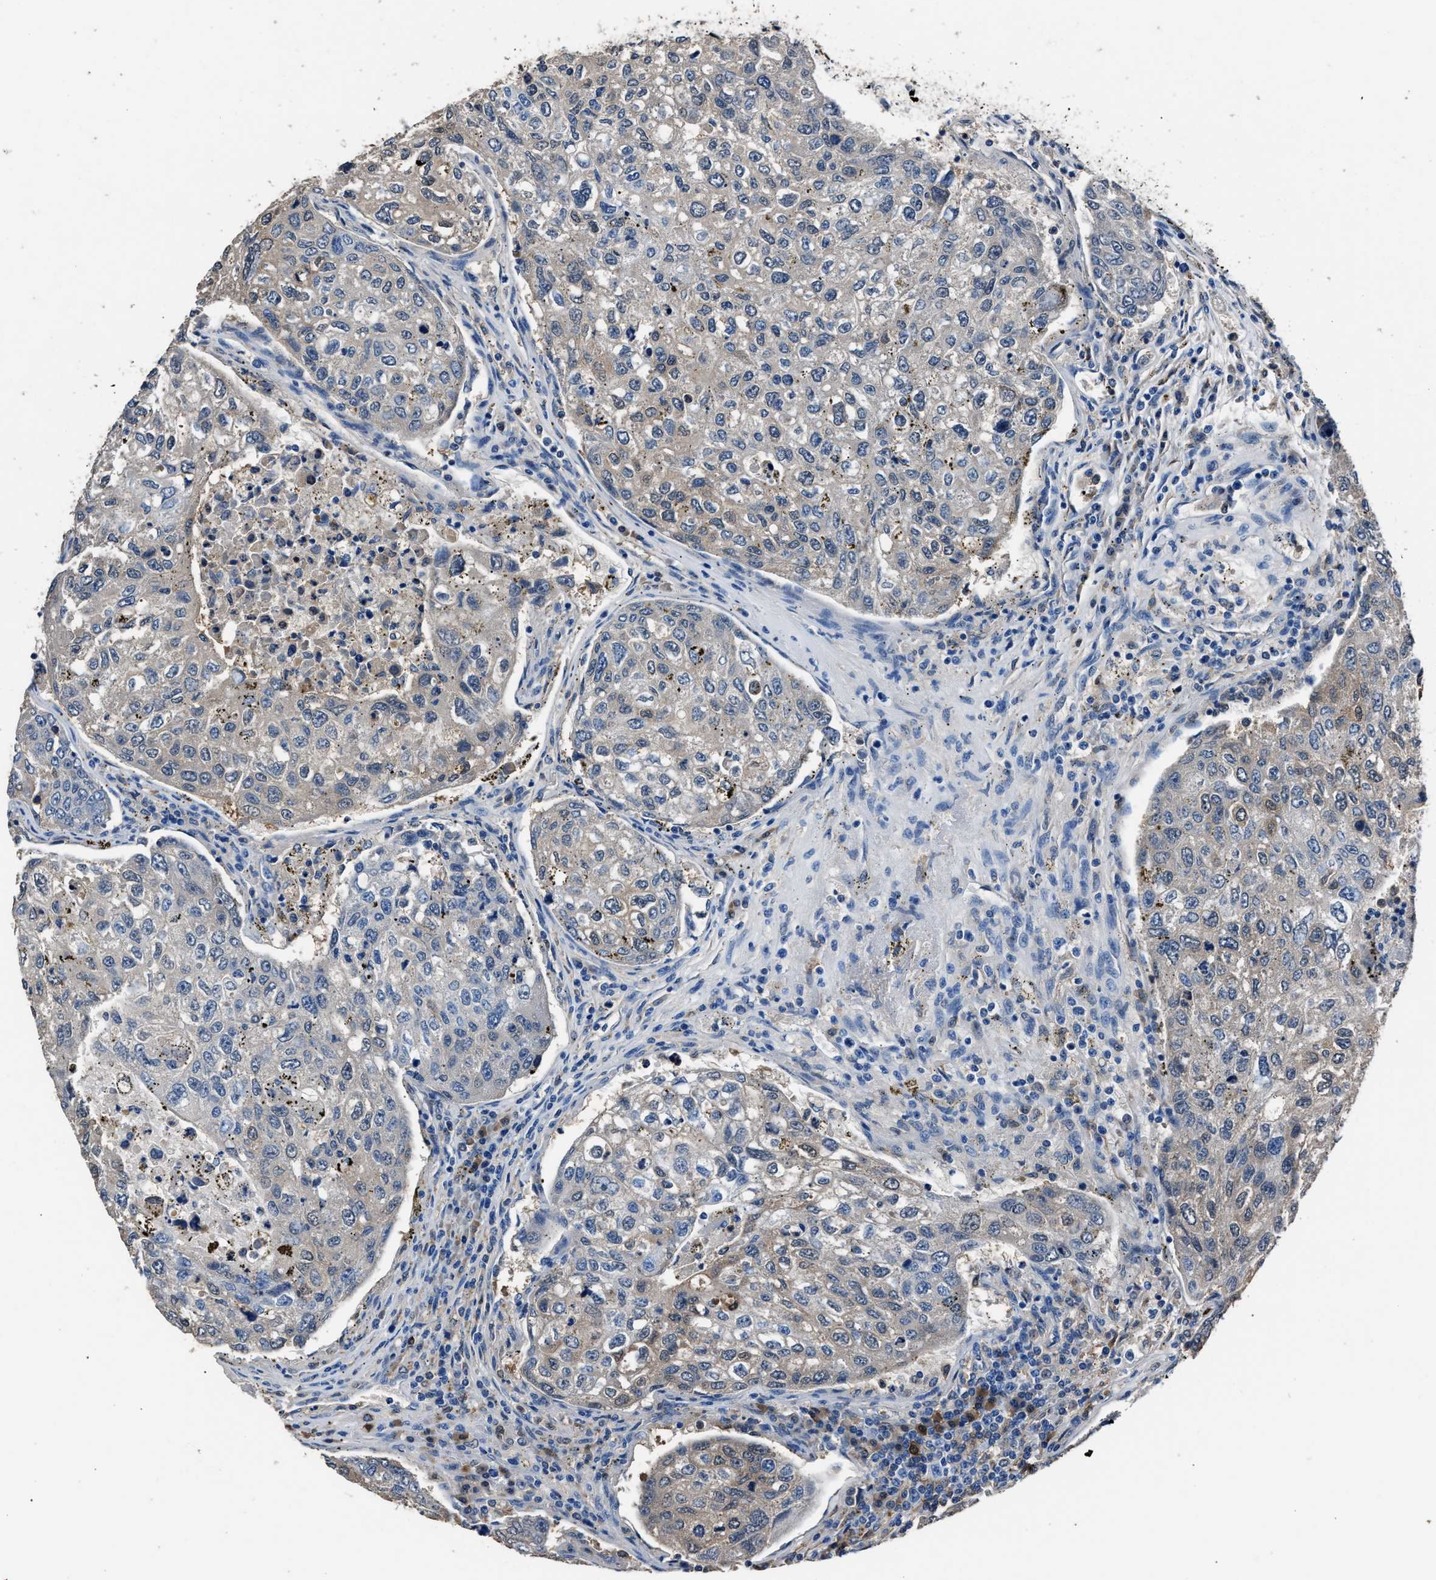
{"staining": {"intensity": "weak", "quantity": "25%-75%", "location": "cytoplasmic/membranous"}, "tissue": "urothelial cancer", "cell_type": "Tumor cells", "image_type": "cancer", "snomed": [{"axis": "morphology", "description": "Urothelial carcinoma, High grade"}, {"axis": "topography", "description": "Lymph node"}, {"axis": "topography", "description": "Urinary bladder"}], "caption": "Immunohistochemistry staining of urothelial cancer, which reveals low levels of weak cytoplasmic/membranous positivity in approximately 25%-75% of tumor cells indicating weak cytoplasmic/membranous protein positivity. The staining was performed using DAB (brown) for protein detection and nuclei were counterstained in hematoxylin (blue).", "gene": "GSTP1", "patient": {"sex": "male", "age": 51}}